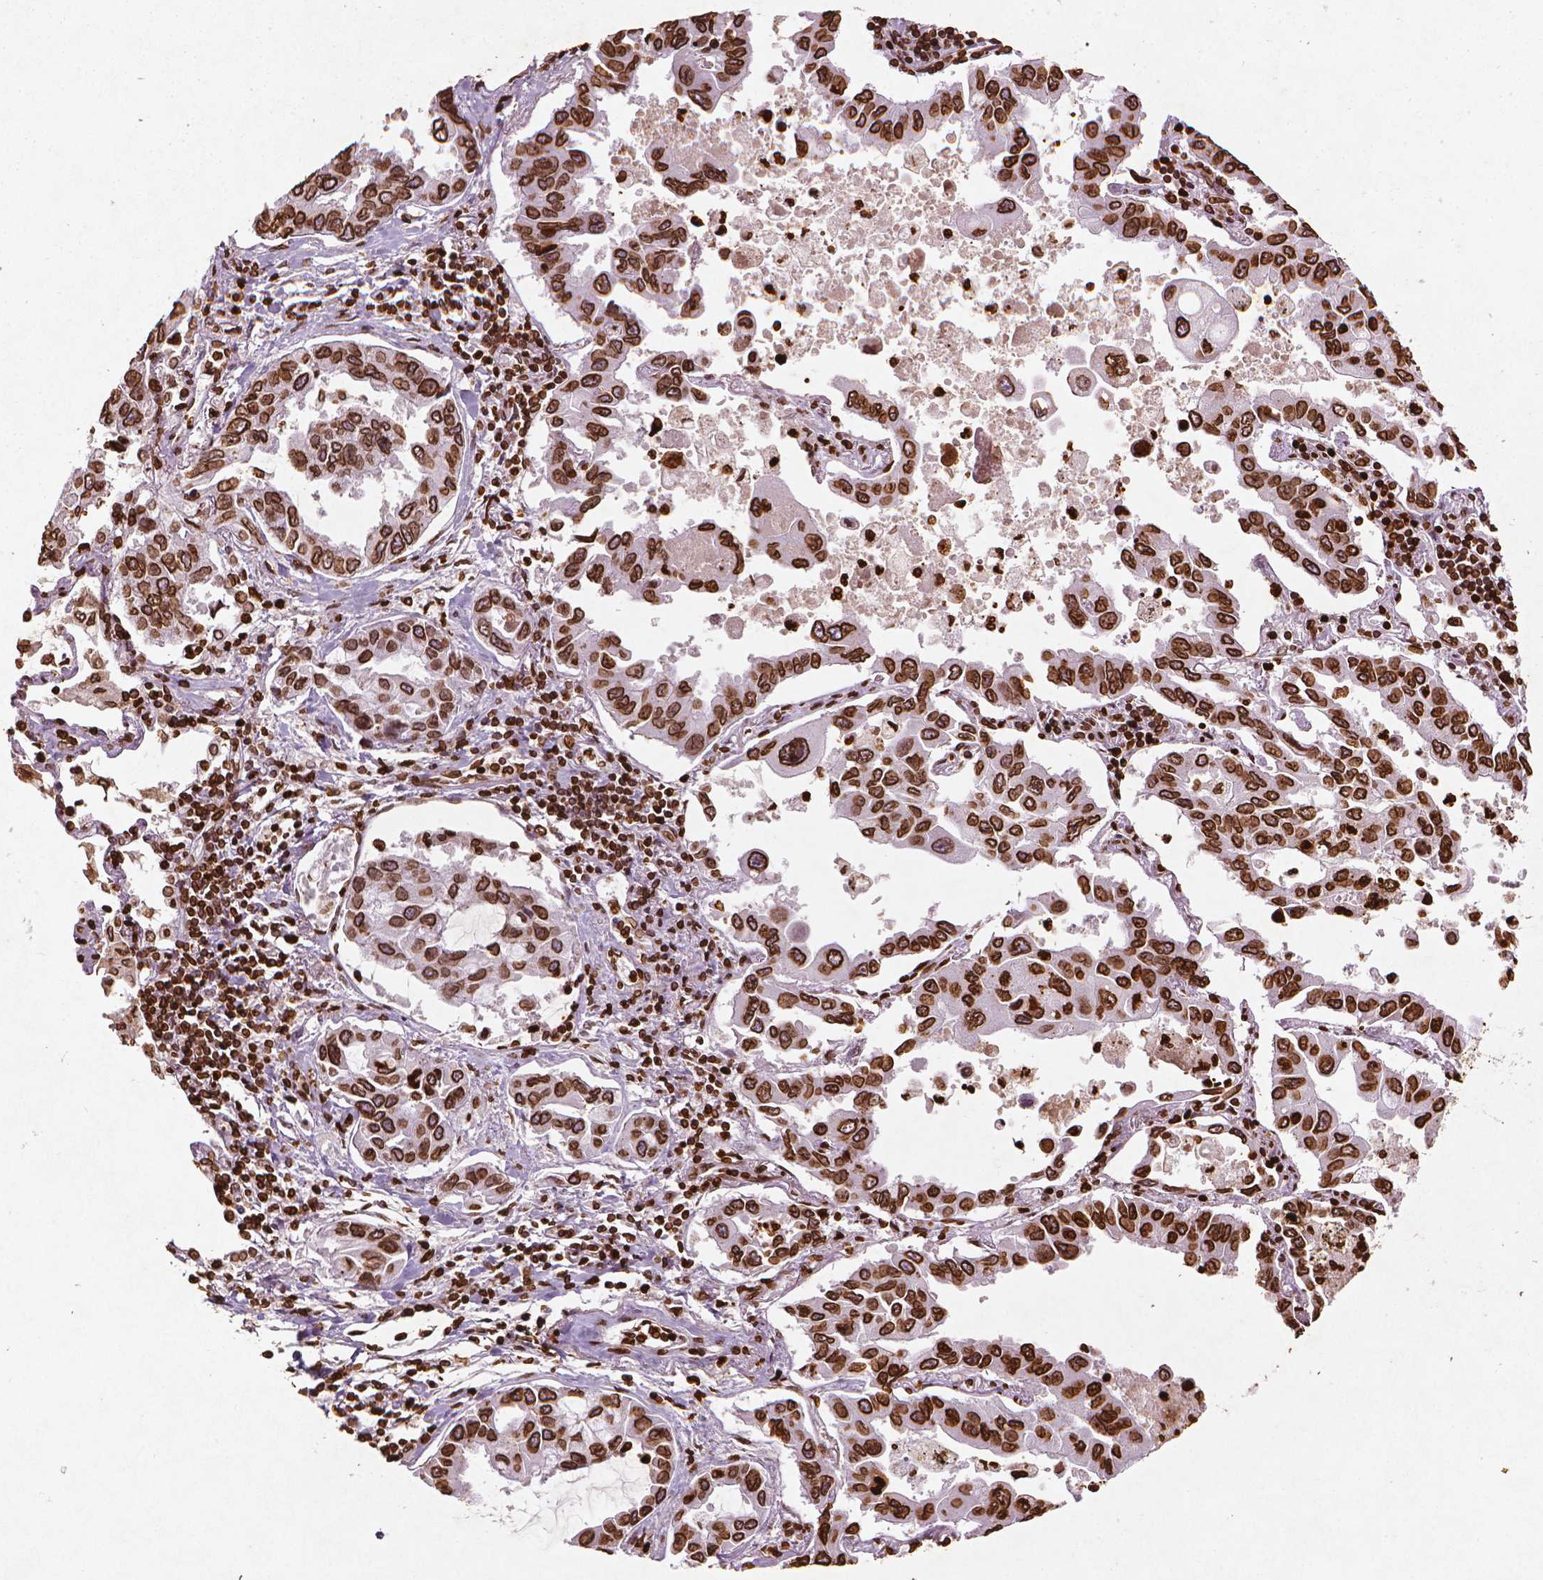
{"staining": {"intensity": "strong", "quantity": ">75%", "location": "cytoplasmic/membranous,nuclear"}, "tissue": "lung cancer", "cell_type": "Tumor cells", "image_type": "cancer", "snomed": [{"axis": "morphology", "description": "Adenocarcinoma, NOS"}, {"axis": "topography", "description": "Lung"}], "caption": "Immunohistochemistry (IHC) of human adenocarcinoma (lung) demonstrates high levels of strong cytoplasmic/membranous and nuclear expression in approximately >75% of tumor cells. Nuclei are stained in blue.", "gene": "LMNB1", "patient": {"sex": "male", "age": 64}}